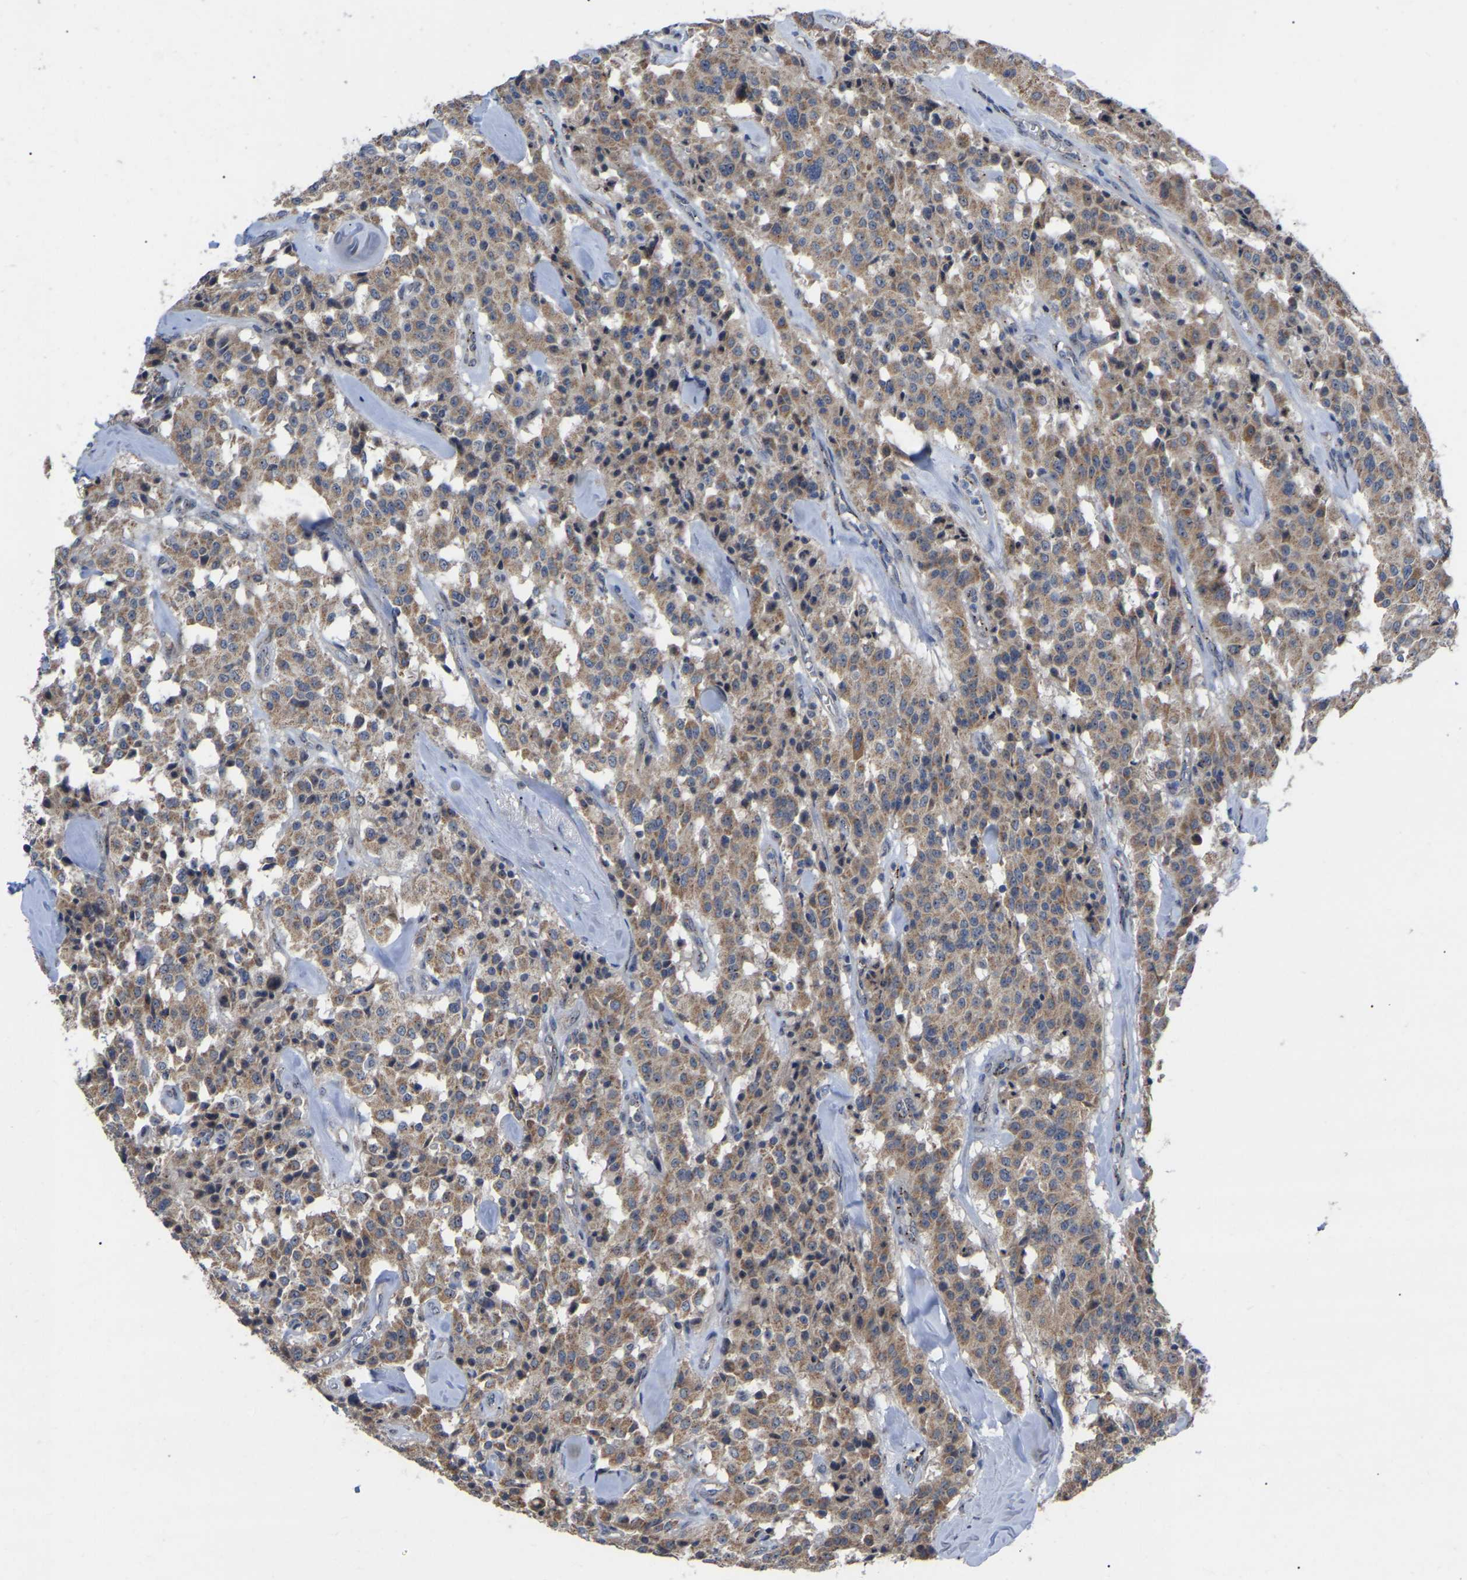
{"staining": {"intensity": "moderate", "quantity": ">75%", "location": "cytoplasmic/membranous"}, "tissue": "carcinoid", "cell_type": "Tumor cells", "image_type": "cancer", "snomed": [{"axis": "morphology", "description": "Carcinoid, malignant, NOS"}, {"axis": "topography", "description": "Lung"}], "caption": "IHC (DAB) staining of malignant carcinoid displays moderate cytoplasmic/membranous protein positivity in approximately >75% of tumor cells.", "gene": "NOP53", "patient": {"sex": "male", "age": 30}}